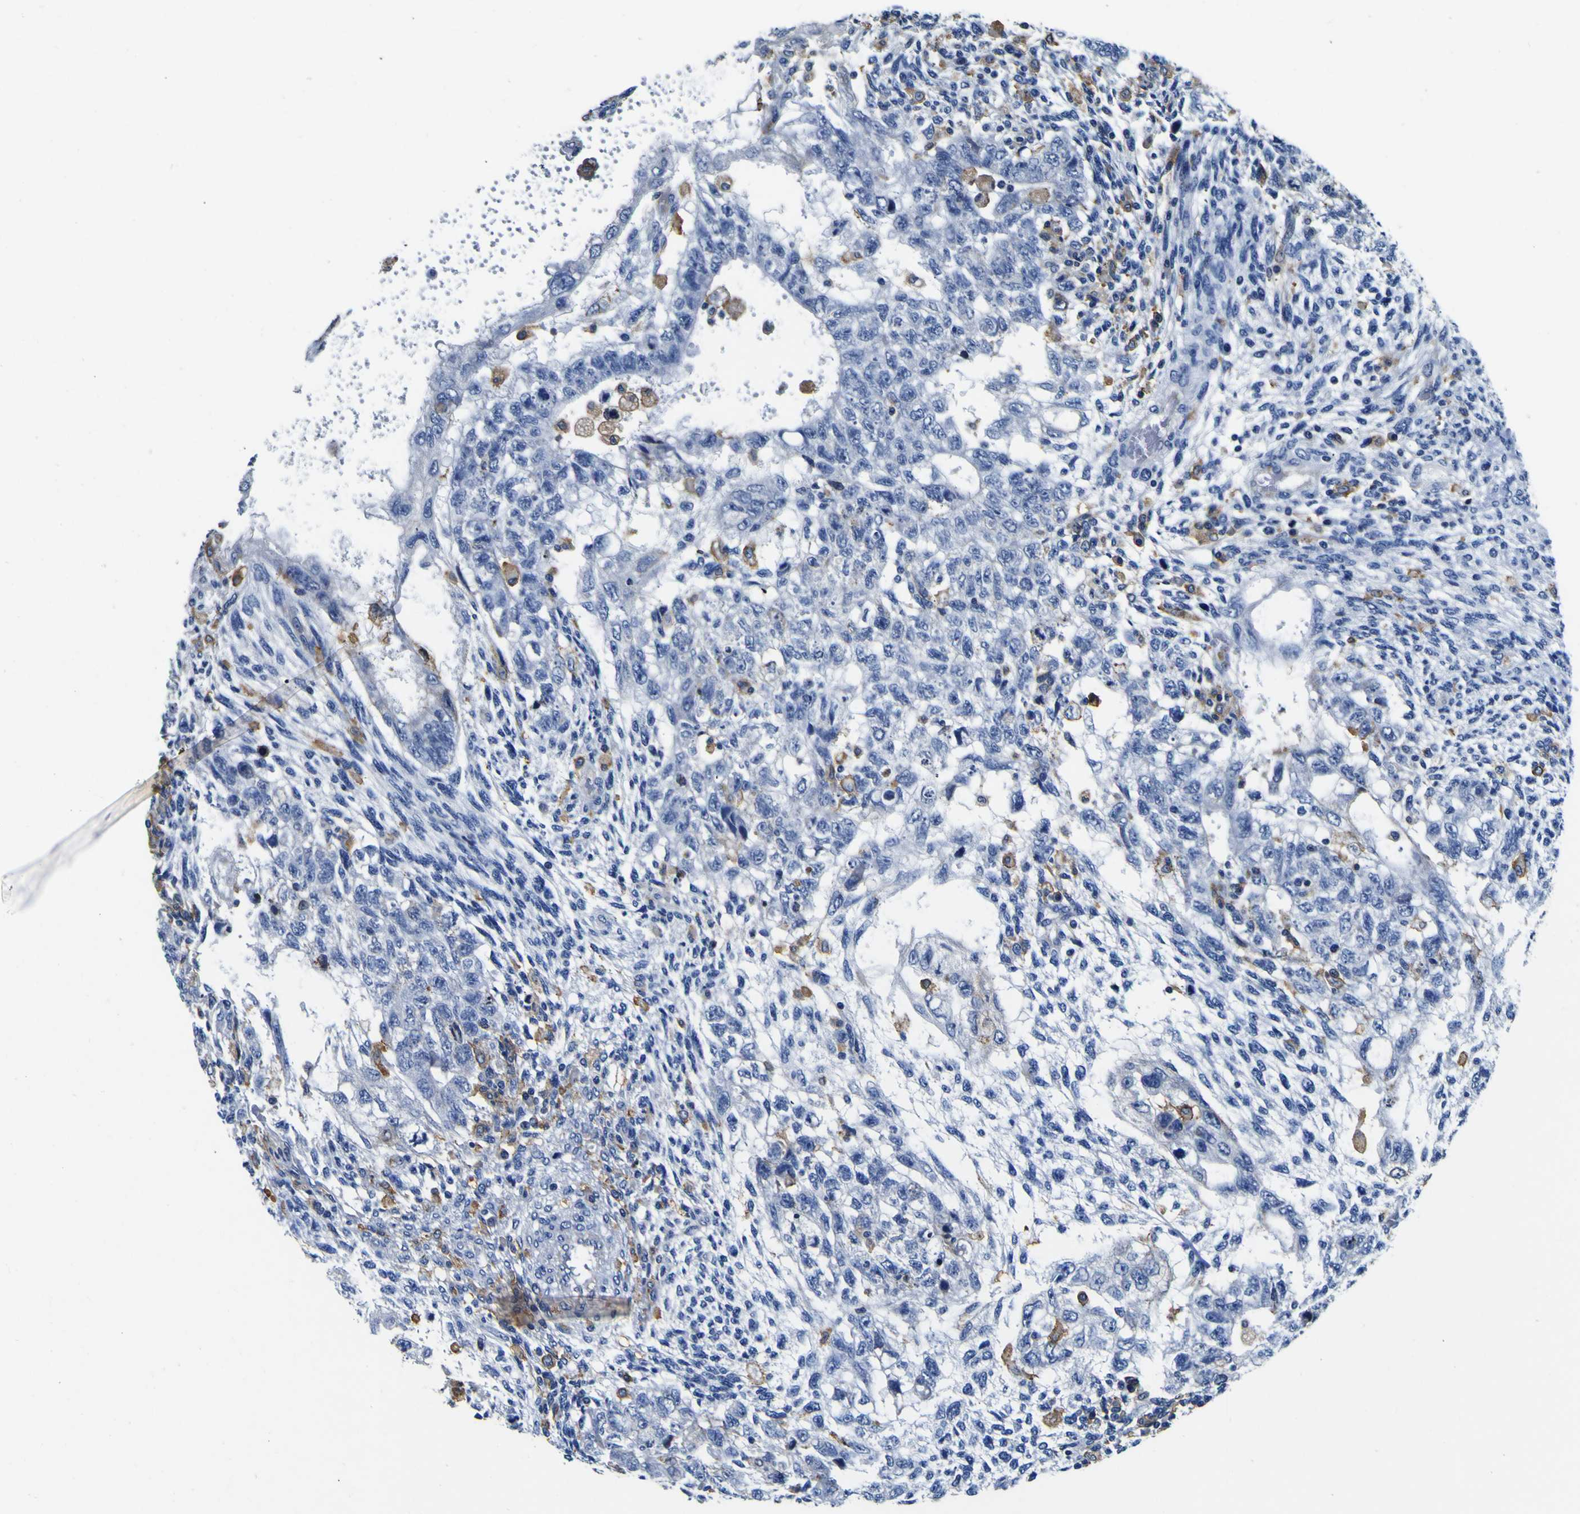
{"staining": {"intensity": "negative", "quantity": "none", "location": "none"}, "tissue": "testis cancer", "cell_type": "Tumor cells", "image_type": "cancer", "snomed": [{"axis": "morphology", "description": "Normal tissue, NOS"}, {"axis": "morphology", "description": "Carcinoma, Embryonal, NOS"}, {"axis": "topography", "description": "Testis"}], "caption": "The immunohistochemistry micrograph has no significant positivity in tumor cells of embryonal carcinoma (testis) tissue. (DAB (3,3'-diaminobenzidine) immunohistochemistry visualized using brightfield microscopy, high magnification).", "gene": "PXDN", "patient": {"sex": "male", "age": 36}}